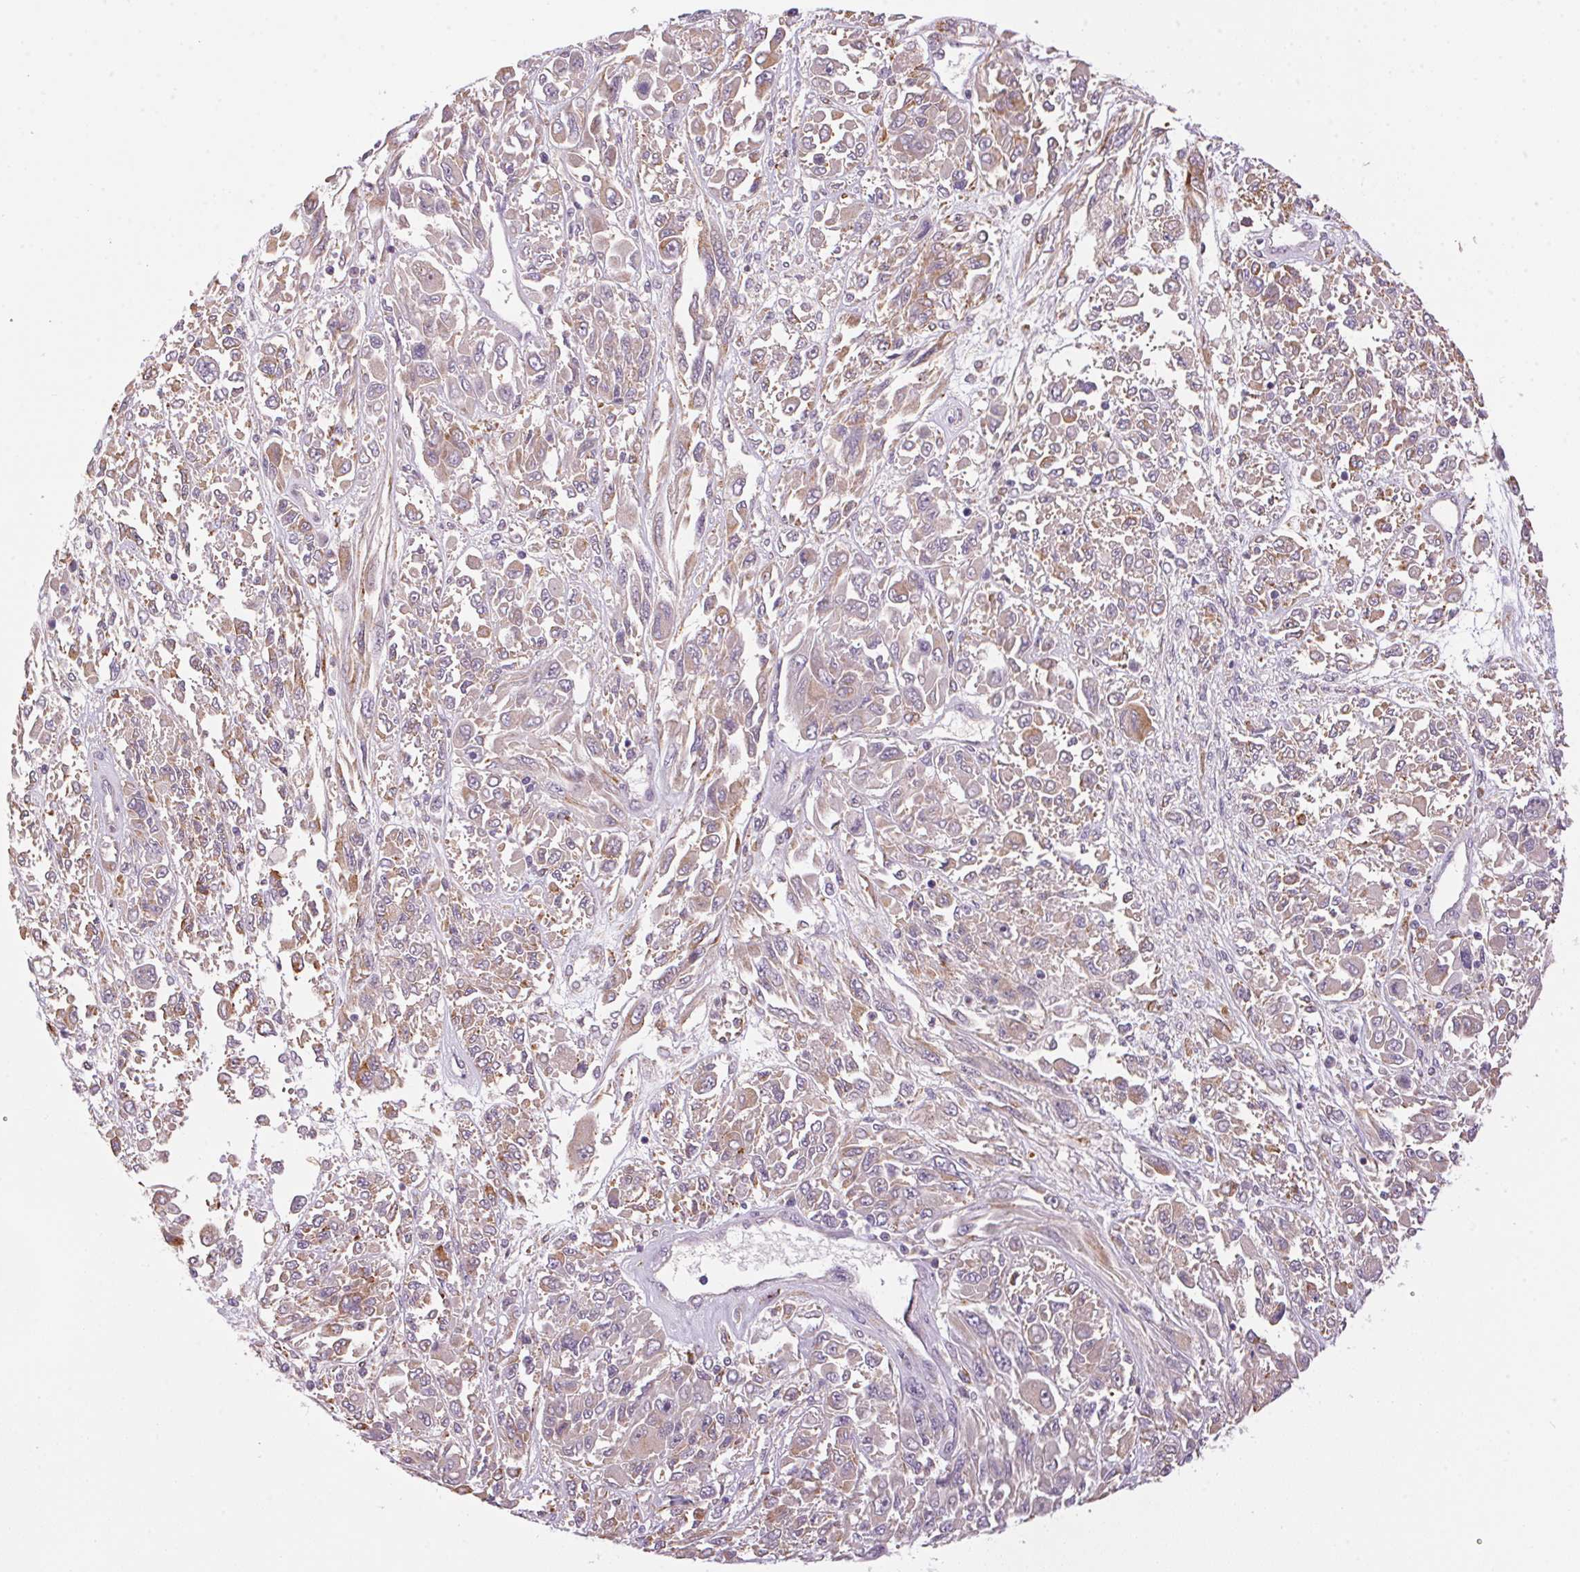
{"staining": {"intensity": "weak", "quantity": "<25%", "location": "cytoplasmic/membranous"}, "tissue": "melanoma", "cell_type": "Tumor cells", "image_type": "cancer", "snomed": [{"axis": "morphology", "description": "Malignant melanoma, NOS"}, {"axis": "topography", "description": "Skin"}], "caption": "A micrograph of human melanoma is negative for staining in tumor cells.", "gene": "ADH5", "patient": {"sex": "female", "age": 91}}